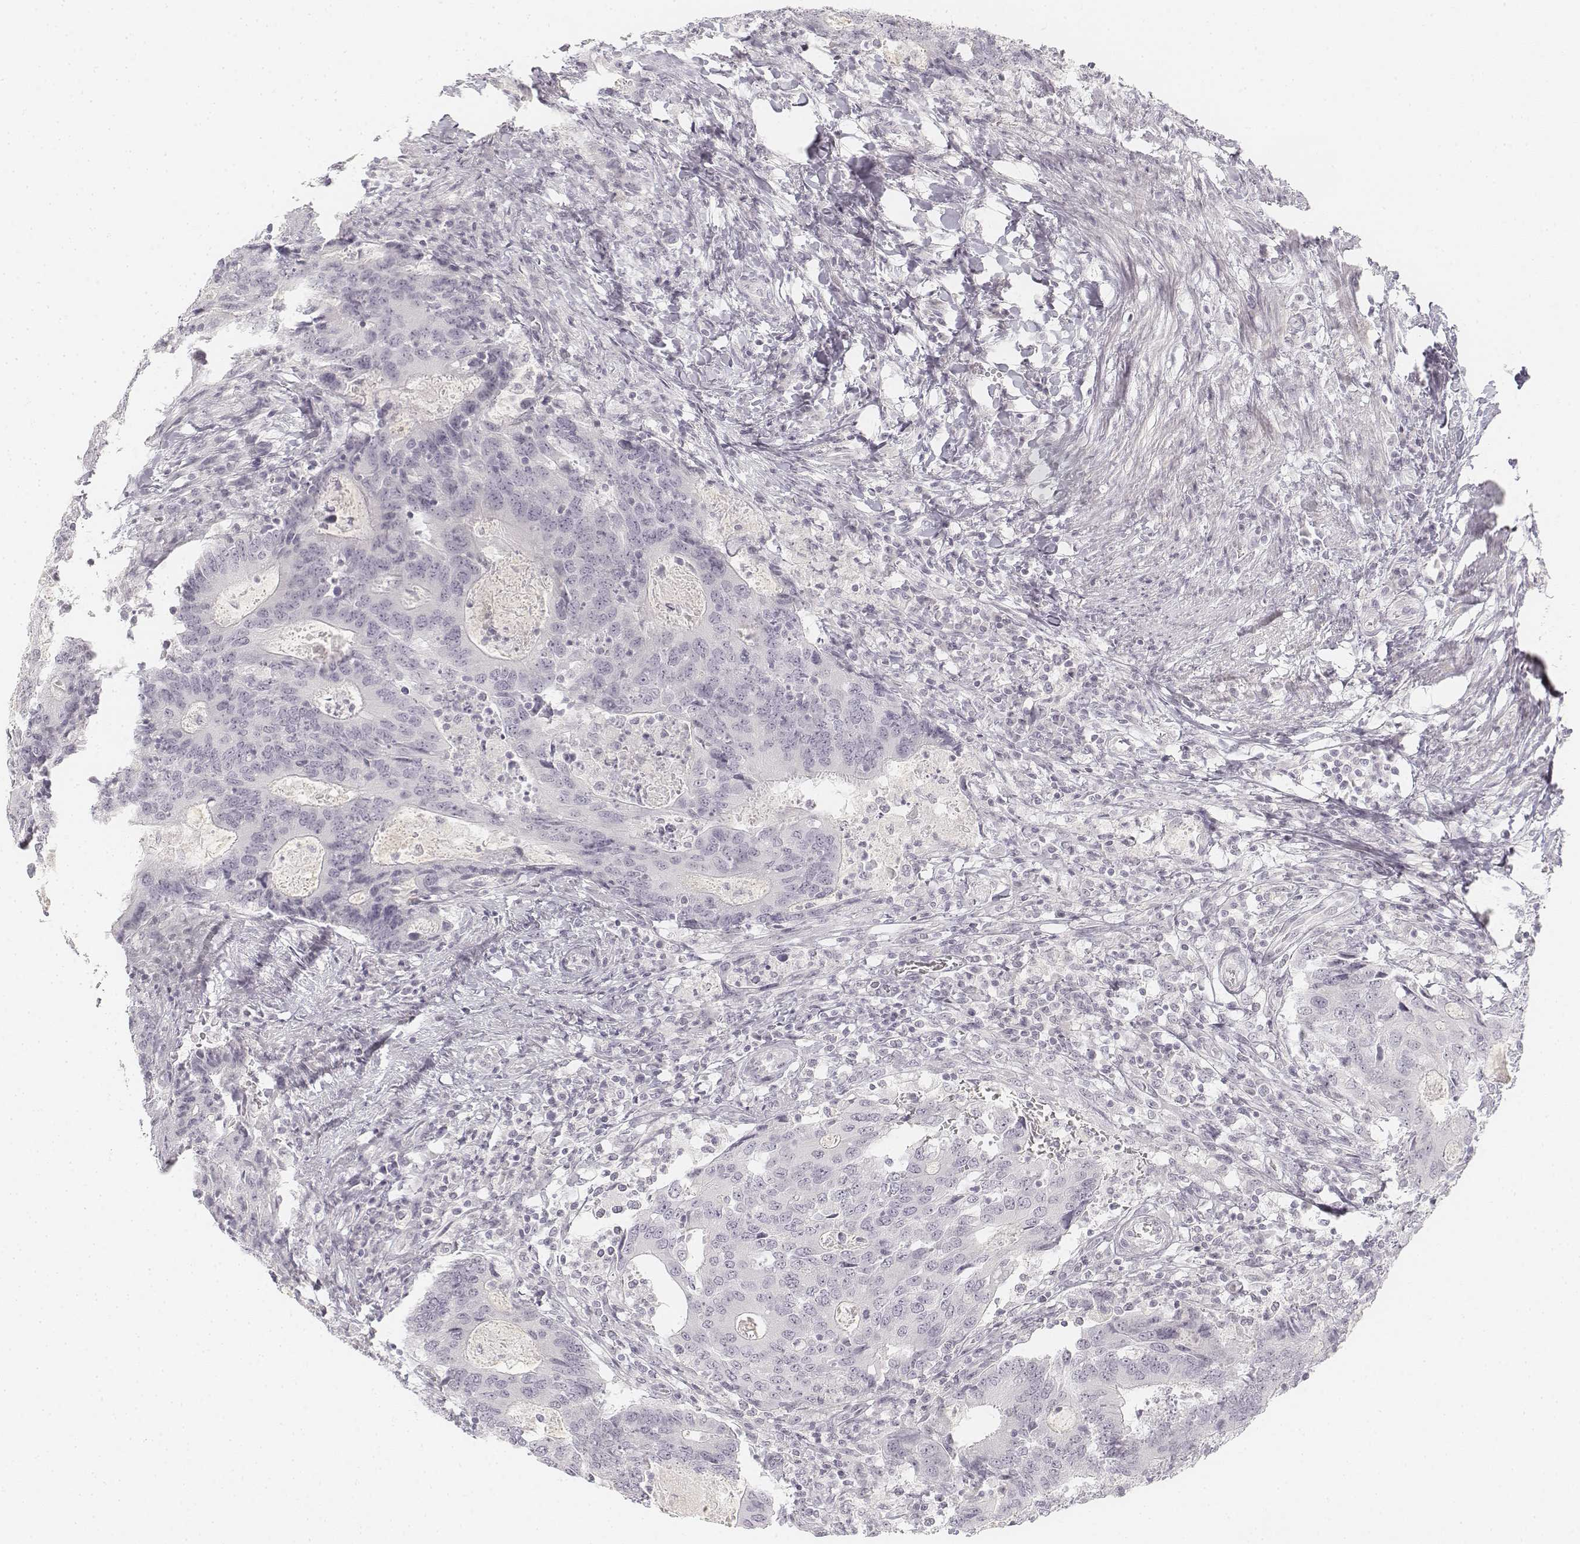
{"staining": {"intensity": "negative", "quantity": "none", "location": "none"}, "tissue": "colorectal cancer", "cell_type": "Tumor cells", "image_type": "cancer", "snomed": [{"axis": "morphology", "description": "Adenocarcinoma, NOS"}, {"axis": "topography", "description": "Colon"}], "caption": "Human adenocarcinoma (colorectal) stained for a protein using immunohistochemistry shows no positivity in tumor cells.", "gene": "KRT25", "patient": {"sex": "male", "age": 67}}